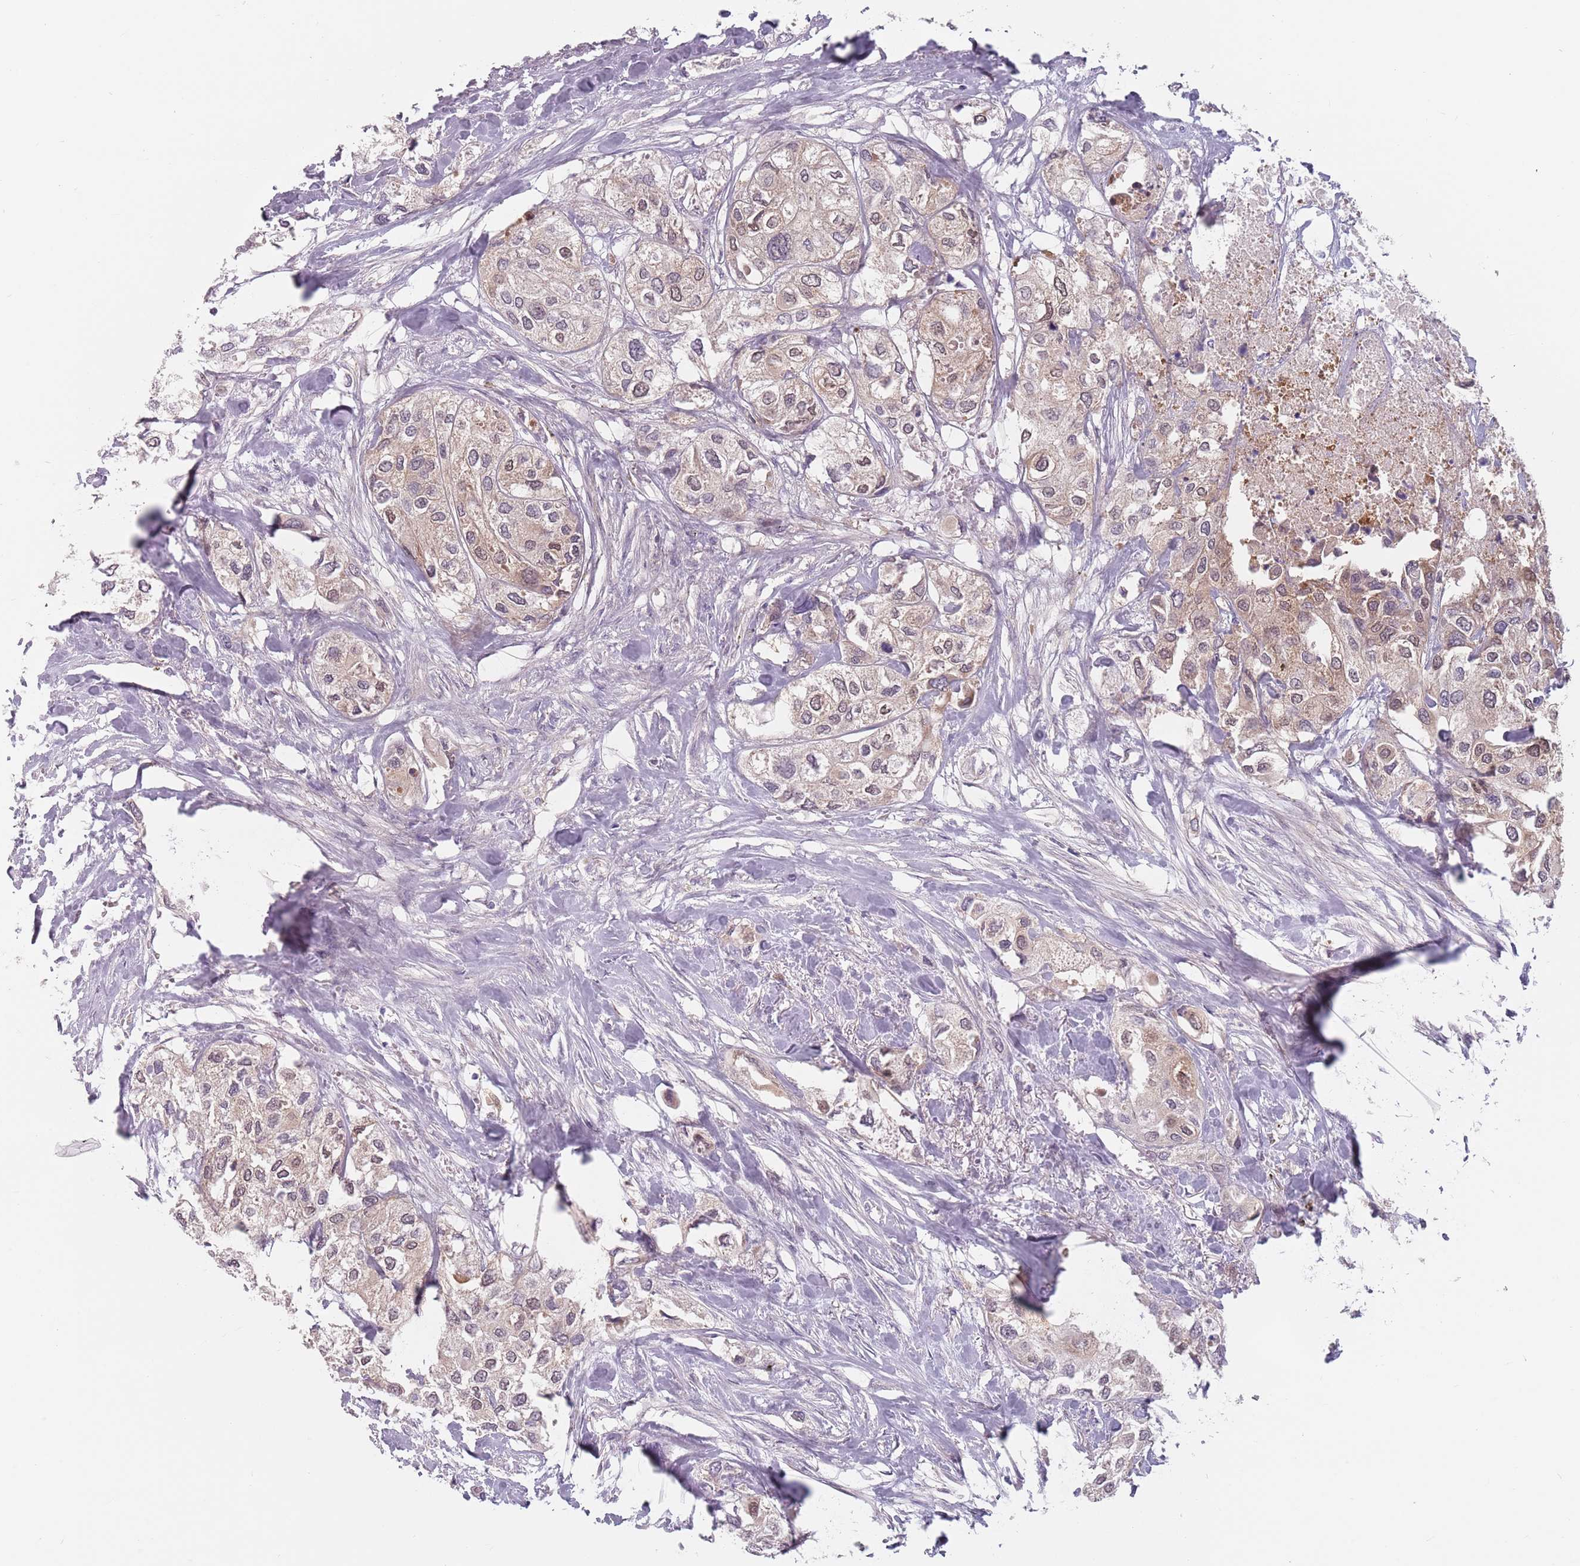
{"staining": {"intensity": "weak", "quantity": "<25%", "location": "cytoplasmic/membranous,nuclear"}, "tissue": "urothelial cancer", "cell_type": "Tumor cells", "image_type": "cancer", "snomed": [{"axis": "morphology", "description": "Urothelial carcinoma, High grade"}, {"axis": "topography", "description": "Urinary bladder"}], "caption": "High-grade urothelial carcinoma was stained to show a protein in brown. There is no significant expression in tumor cells.", "gene": "NAXE", "patient": {"sex": "male", "age": 64}}